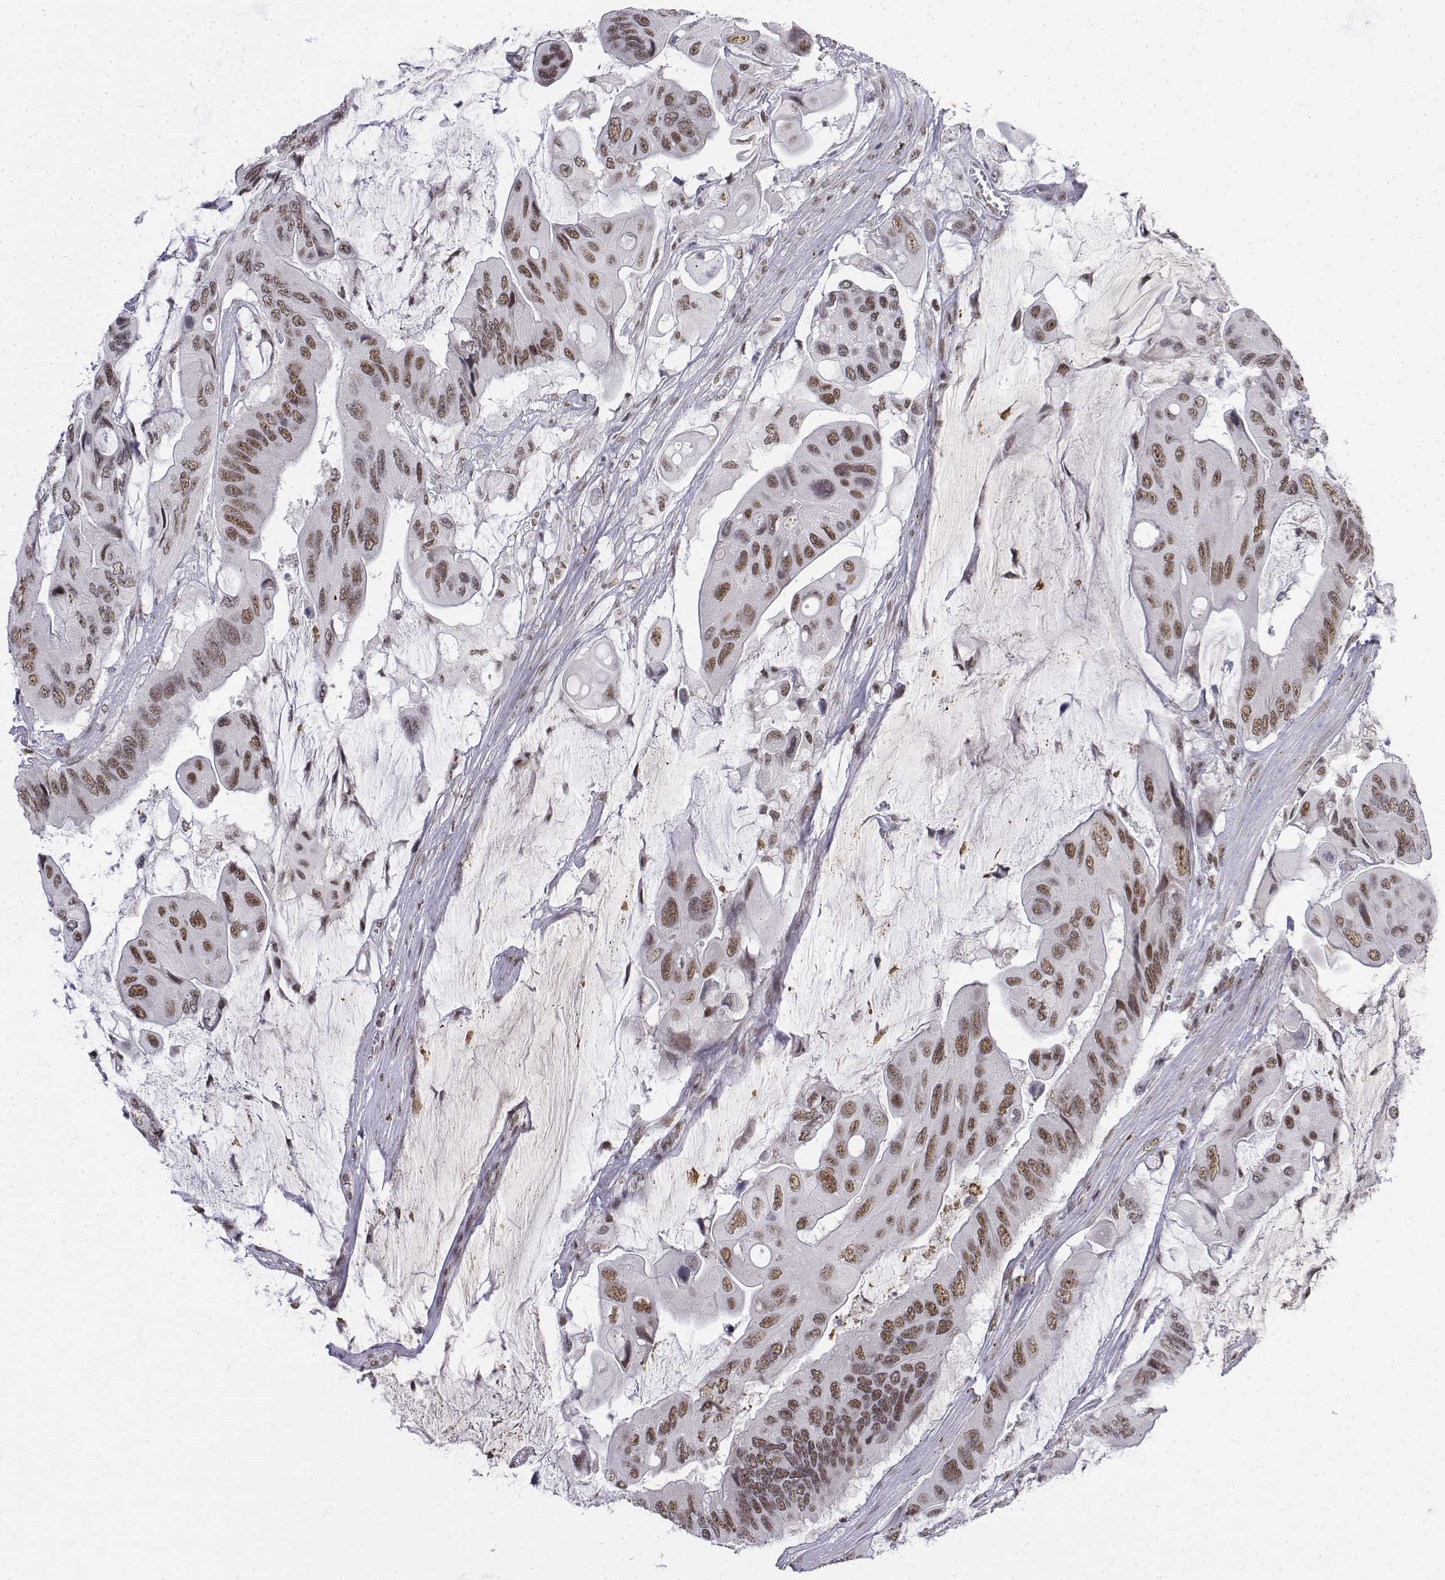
{"staining": {"intensity": "weak", "quantity": ">75%", "location": "nuclear"}, "tissue": "colorectal cancer", "cell_type": "Tumor cells", "image_type": "cancer", "snomed": [{"axis": "morphology", "description": "Adenocarcinoma, NOS"}, {"axis": "topography", "description": "Rectum"}], "caption": "An image of colorectal cancer stained for a protein demonstrates weak nuclear brown staining in tumor cells.", "gene": "SETD1A", "patient": {"sex": "male", "age": 63}}